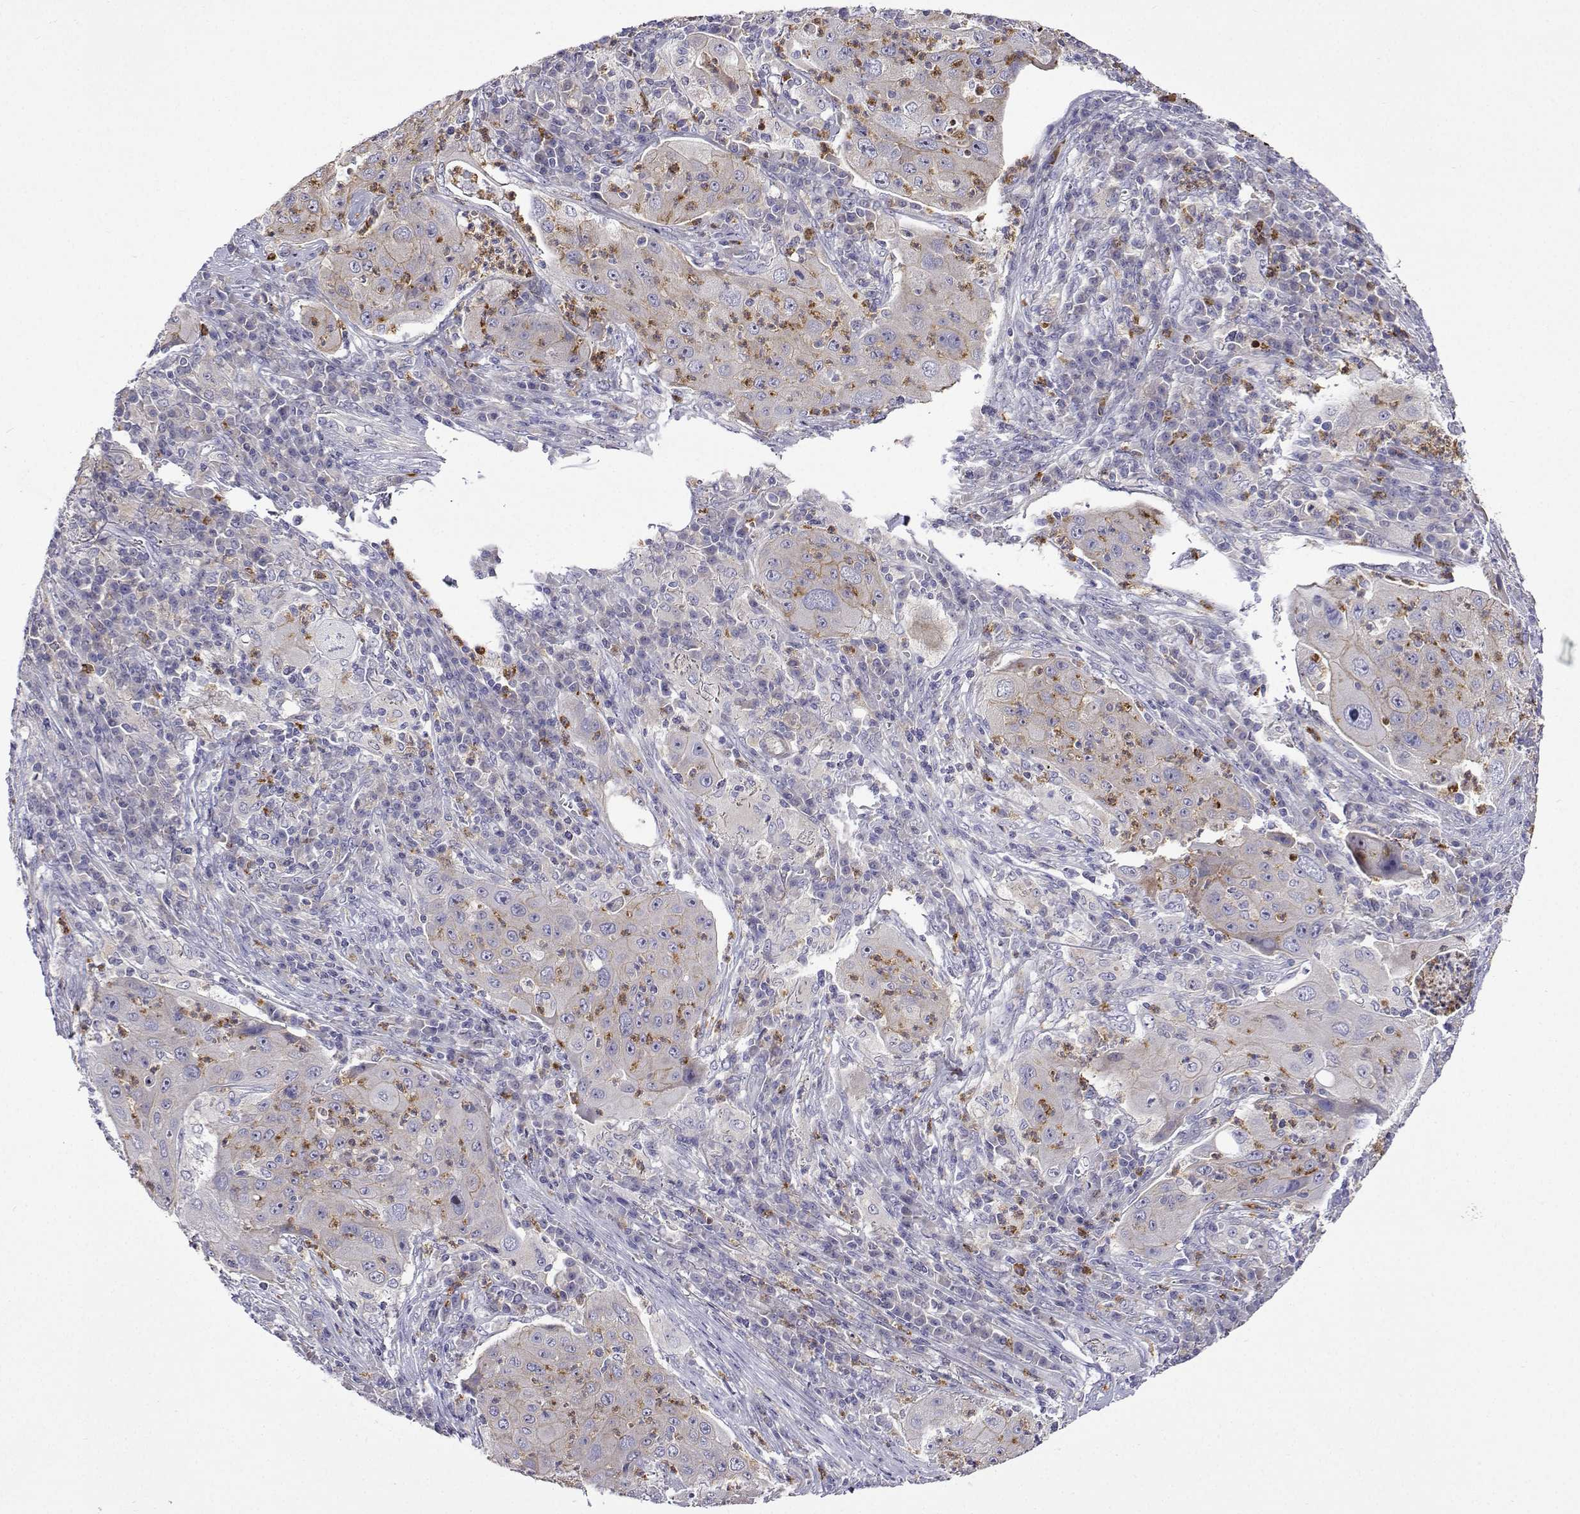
{"staining": {"intensity": "negative", "quantity": "none", "location": "none"}, "tissue": "lung cancer", "cell_type": "Tumor cells", "image_type": "cancer", "snomed": [{"axis": "morphology", "description": "Squamous cell carcinoma, NOS"}, {"axis": "topography", "description": "Lung"}], "caption": "Tumor cells are negative for protein expression in human squamous cell carcinoma (lung).", "gene": "SULT2A1", "patient": {"sex": "female", "age": 59}}